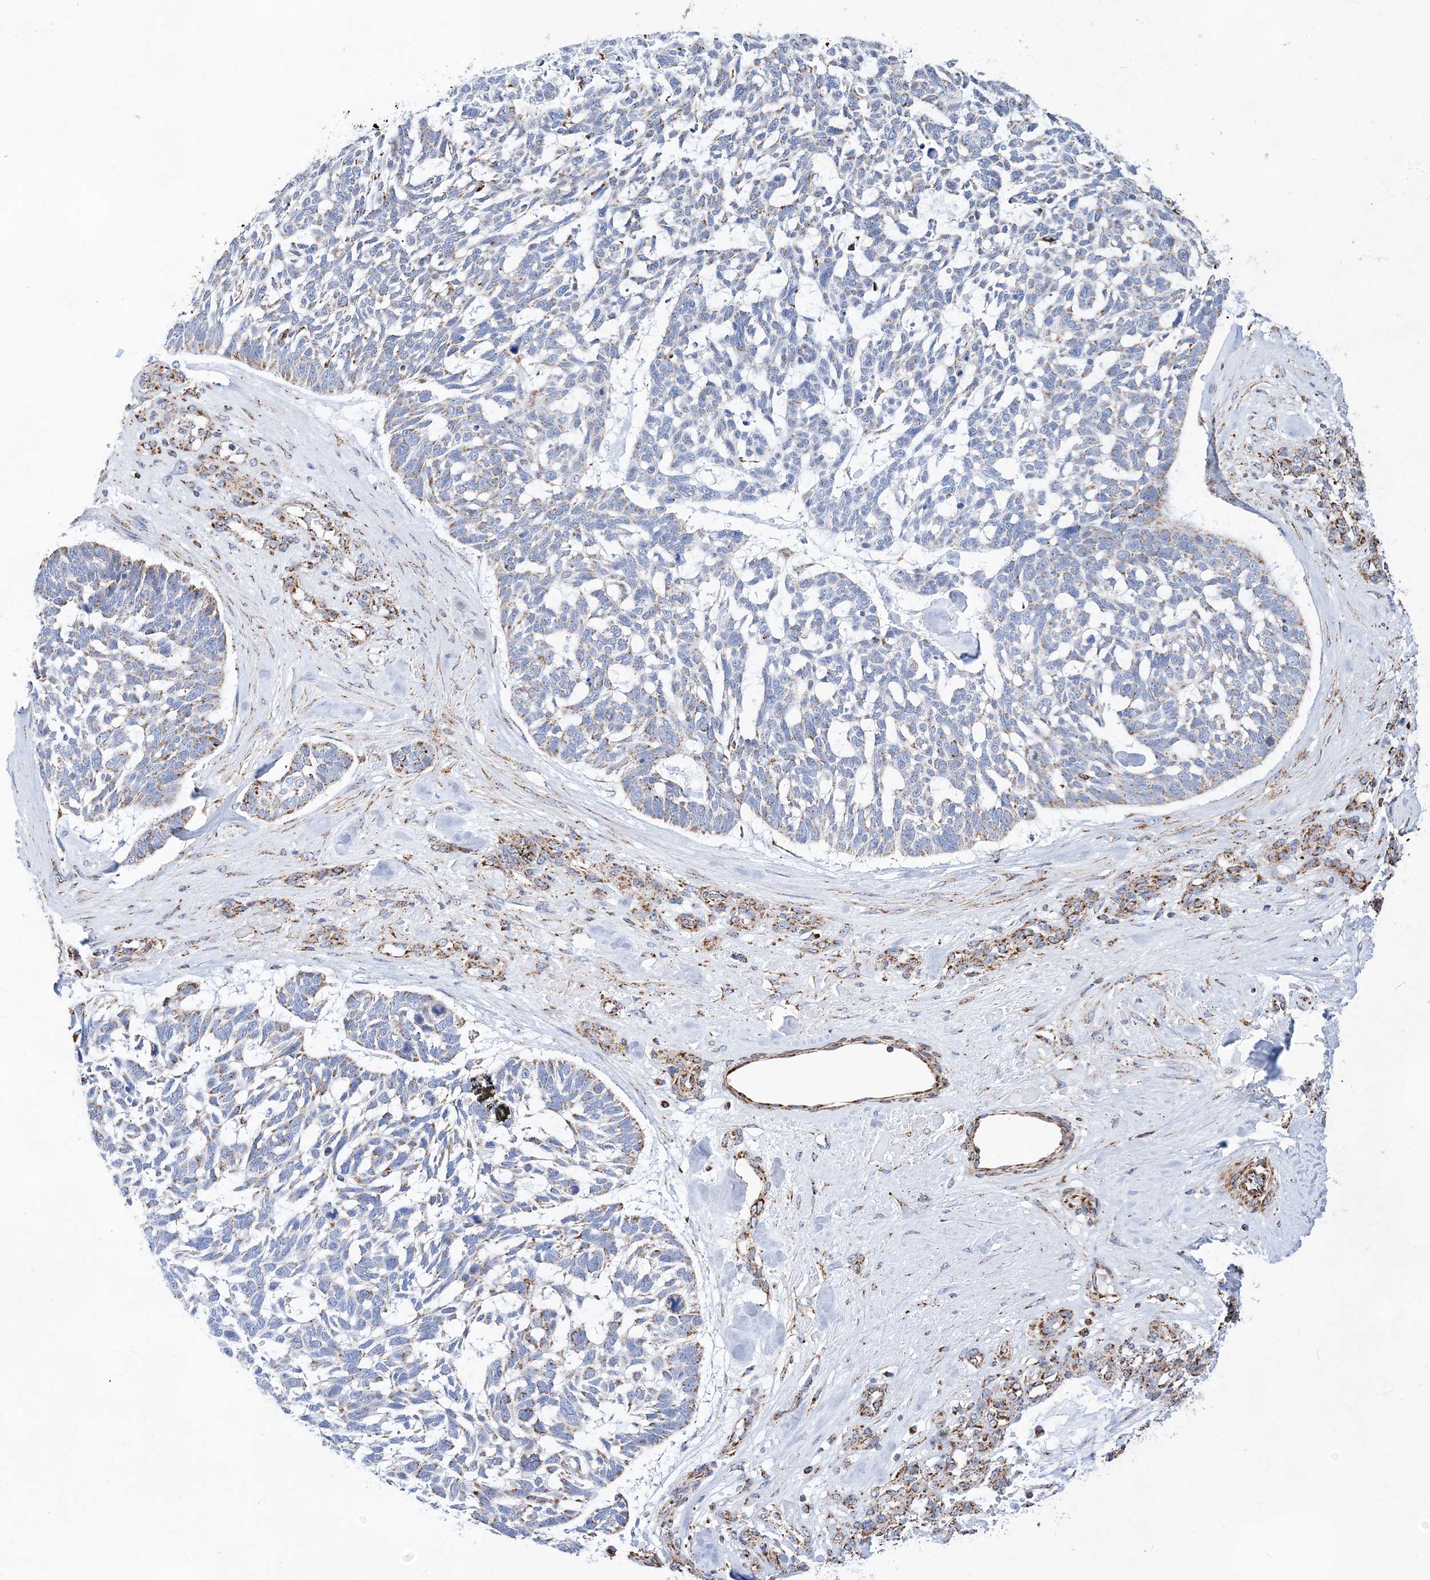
{"staining": {"intensity": "moderate", "quantity": "<25%", "location": "cytoplasmic/membranous"}, "tissue": "skin cancer", "cell_type": "Tumor cells", "image_type": "cancer", "snomed": [{"axis": "morphology", "description": "Basal cell carcinoma"}, {"axis": "topography", "description": "Skin"}], "caption": "Human skin basal cell carcinoma stained for a protein (brown) displays moderate cytoplasmic/membranous positive positivity in about <25% of tumor cells.", "gene": "ACOT9", "patient": {"sex": "male", "age": 88}}